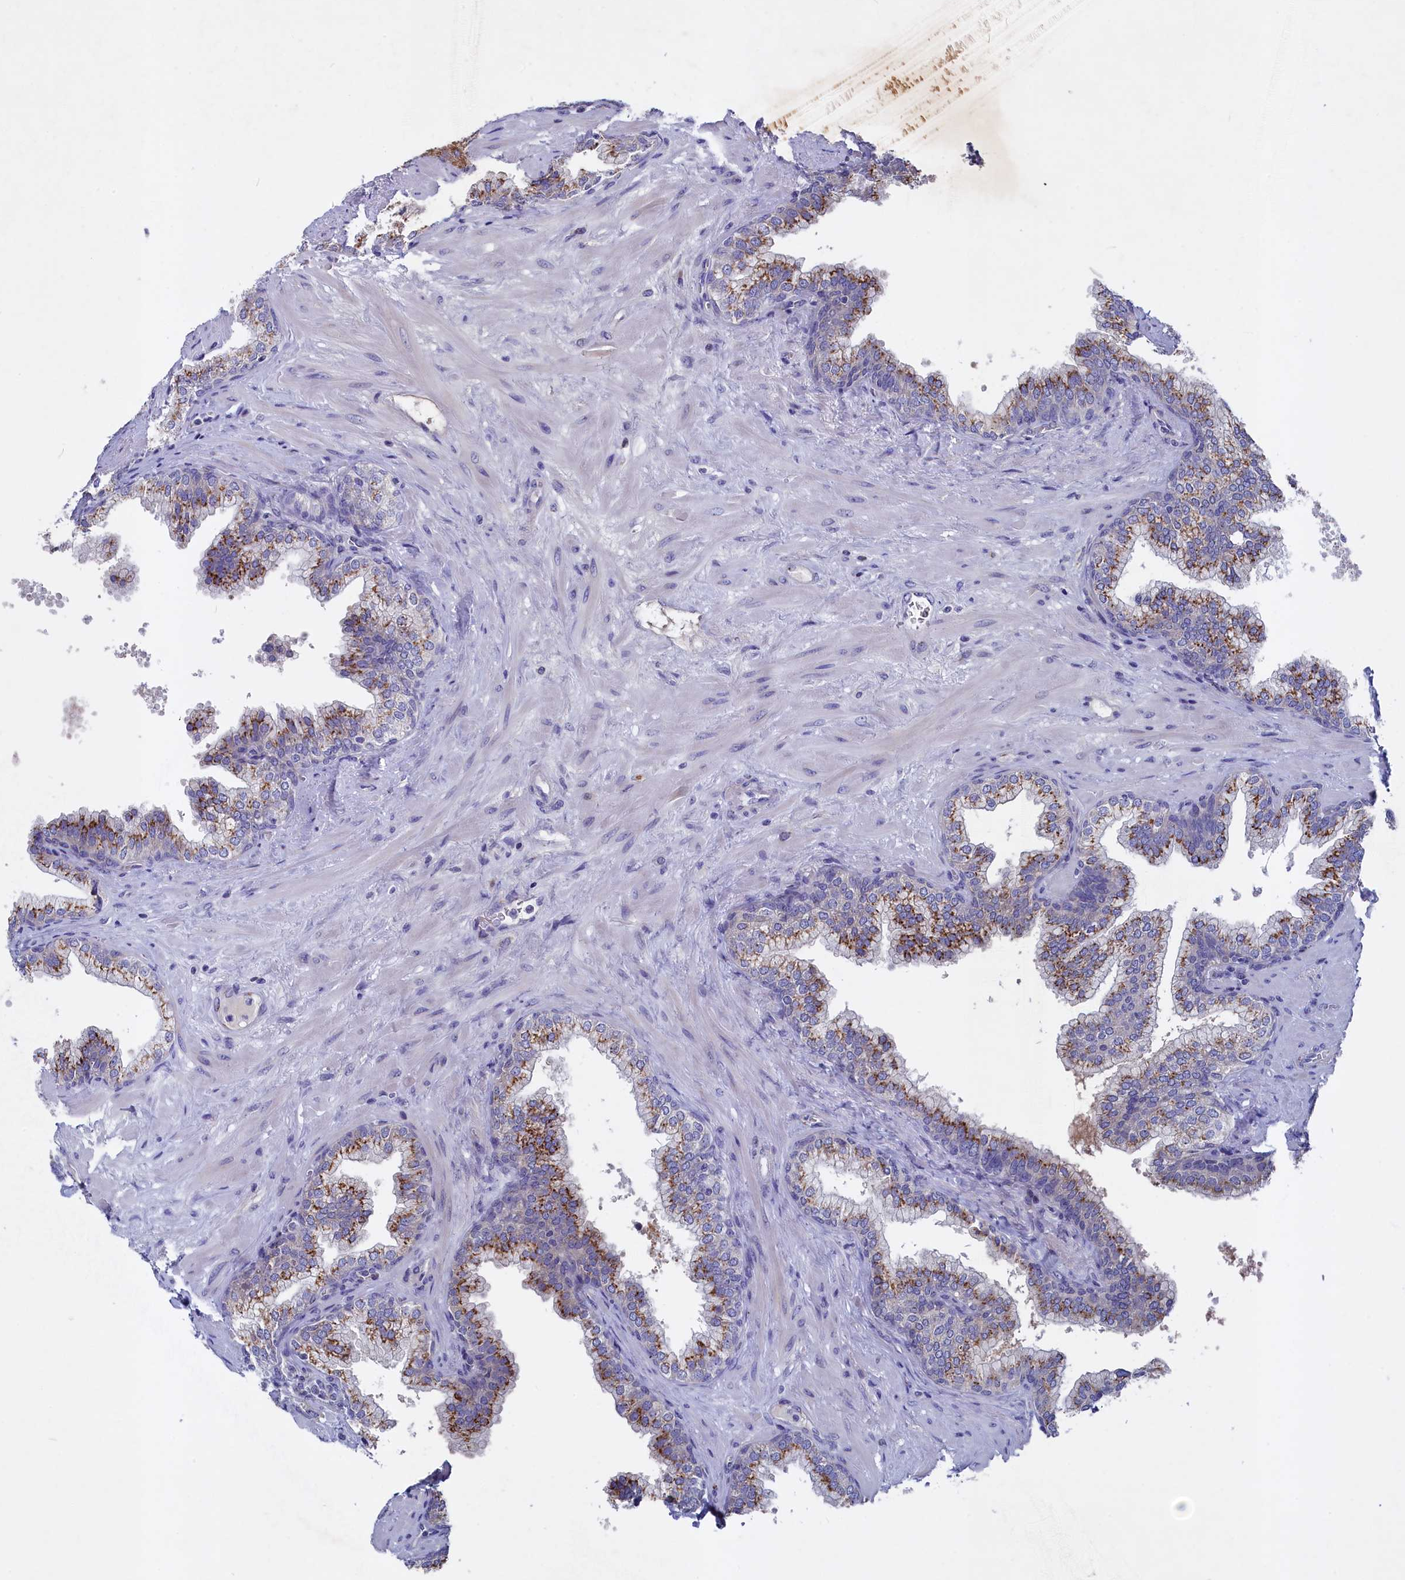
{"staining": {"intensity": "strong", "quantity": "25%-75%", "location": "cytoplasmic/membranous"}, "tissue": "prostate", "cell_type": "Glandular cells", "image_type": "normal", "snomed": [{"axis": "morphology", "description": "Normal tissue, NOS"}, {"axis": "topography", "description": "Prostate"}], "caption": "Immunohistochemical staining of unremarkable prostate demonstrates high levels of strong cytoplasmic/membranous positivity in approximately 25%-75% of glandular cells.", "gene": "GPR108", "patient": {"sex": "male", "age": 60}}